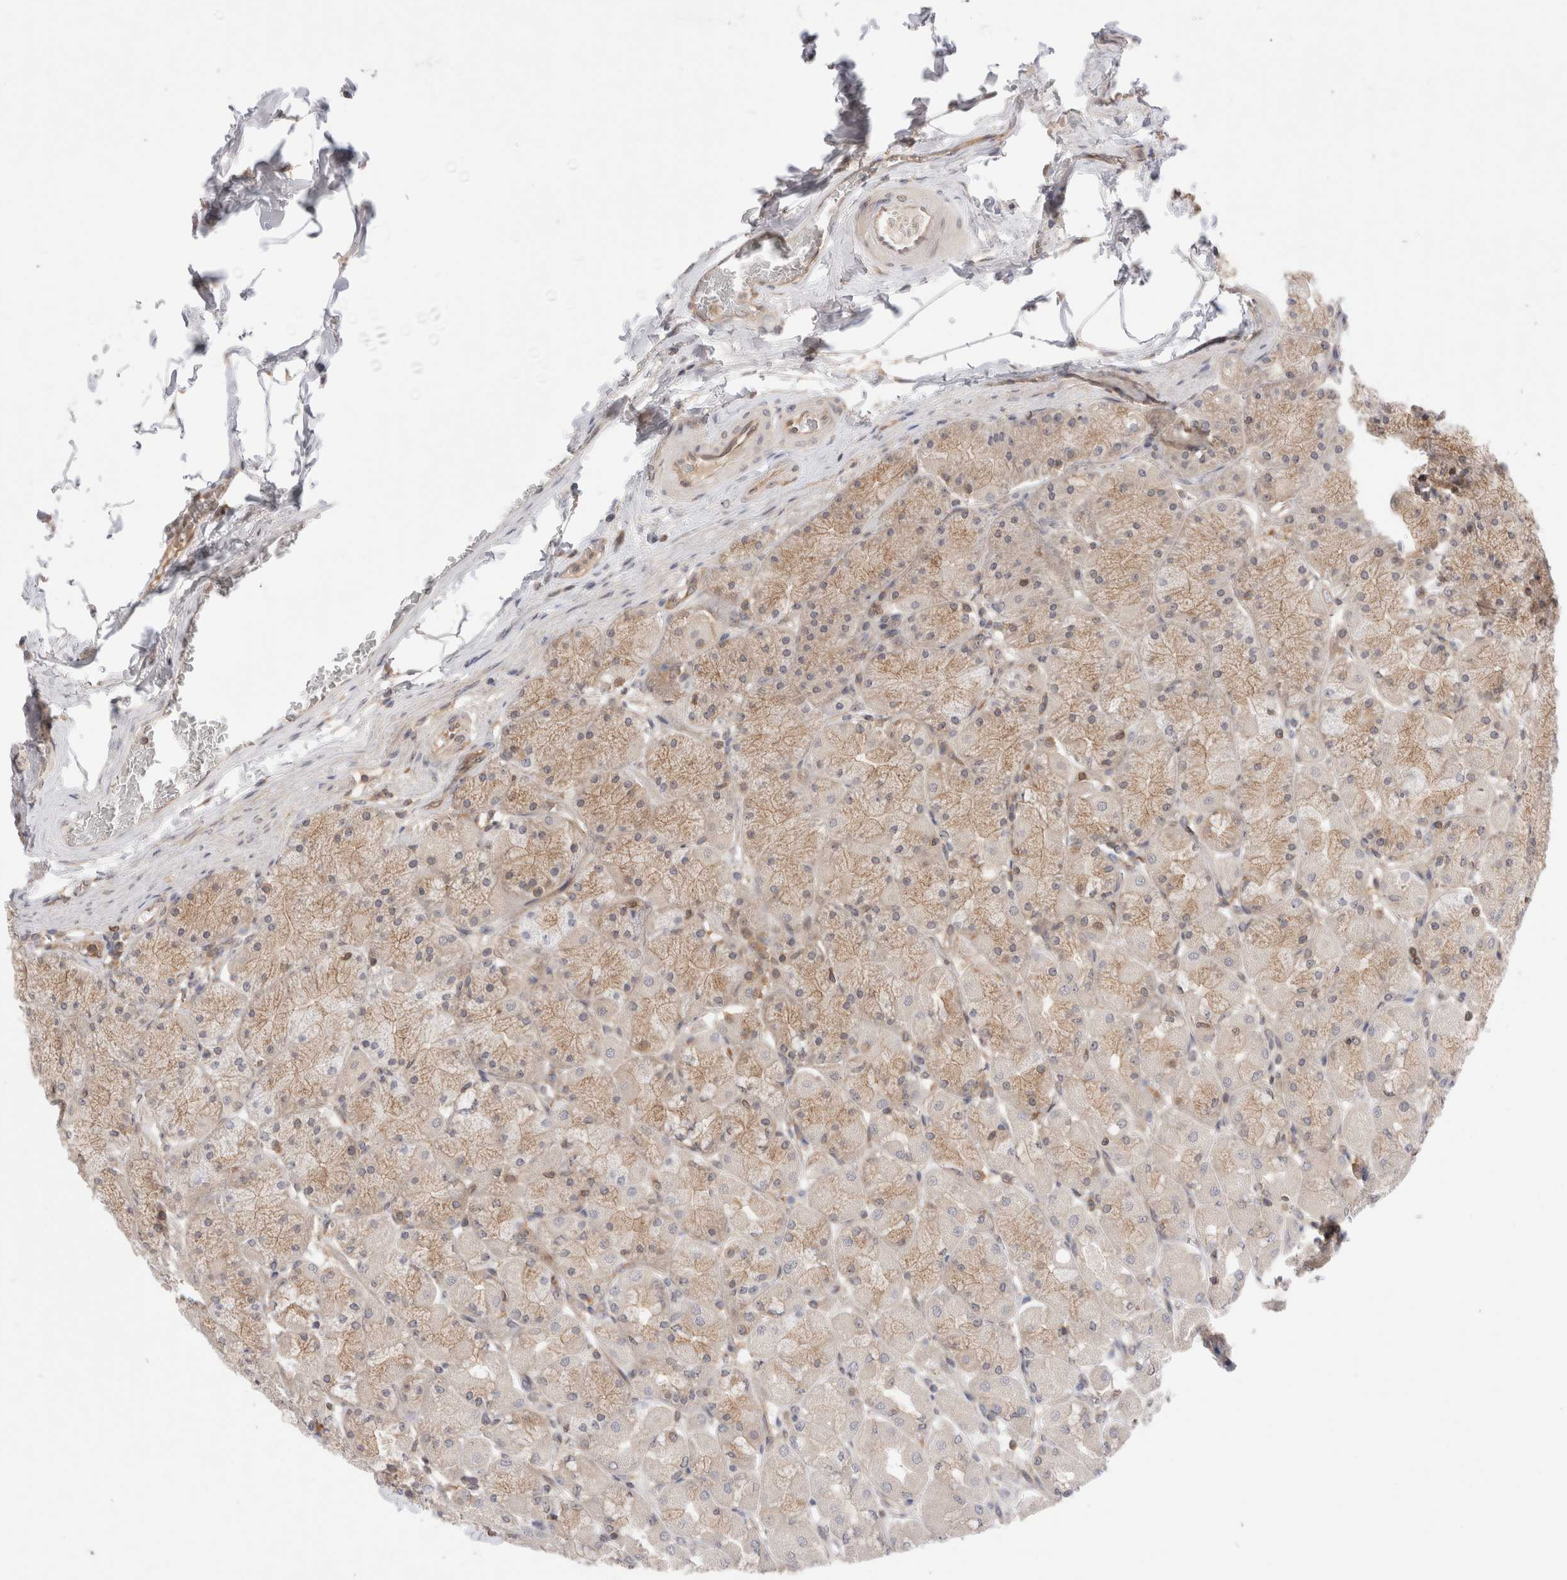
{"staining": {"intensity": "moderate", "quantity": "25%-75%", "location": "cytoplasmic/membranous"}, "tissue": "stomach", "cell_type": "Glandular cells", "image_type": "normal", "snomed": [{"axis": "morphology", "description": "Normal tissue, NOS"}, {"axis": "topography", "description": "Stomach, upper"}], "caption": "A brown stain highlights moderate cytoplasmic/membranous staining of a protein in glandular cells of unremarkable human stomach. (brown staining indicates protein expression, while blue staining denotes nuclei).", "gene": "NFKB1", "patient": {"sex": "female", "age": 56}}